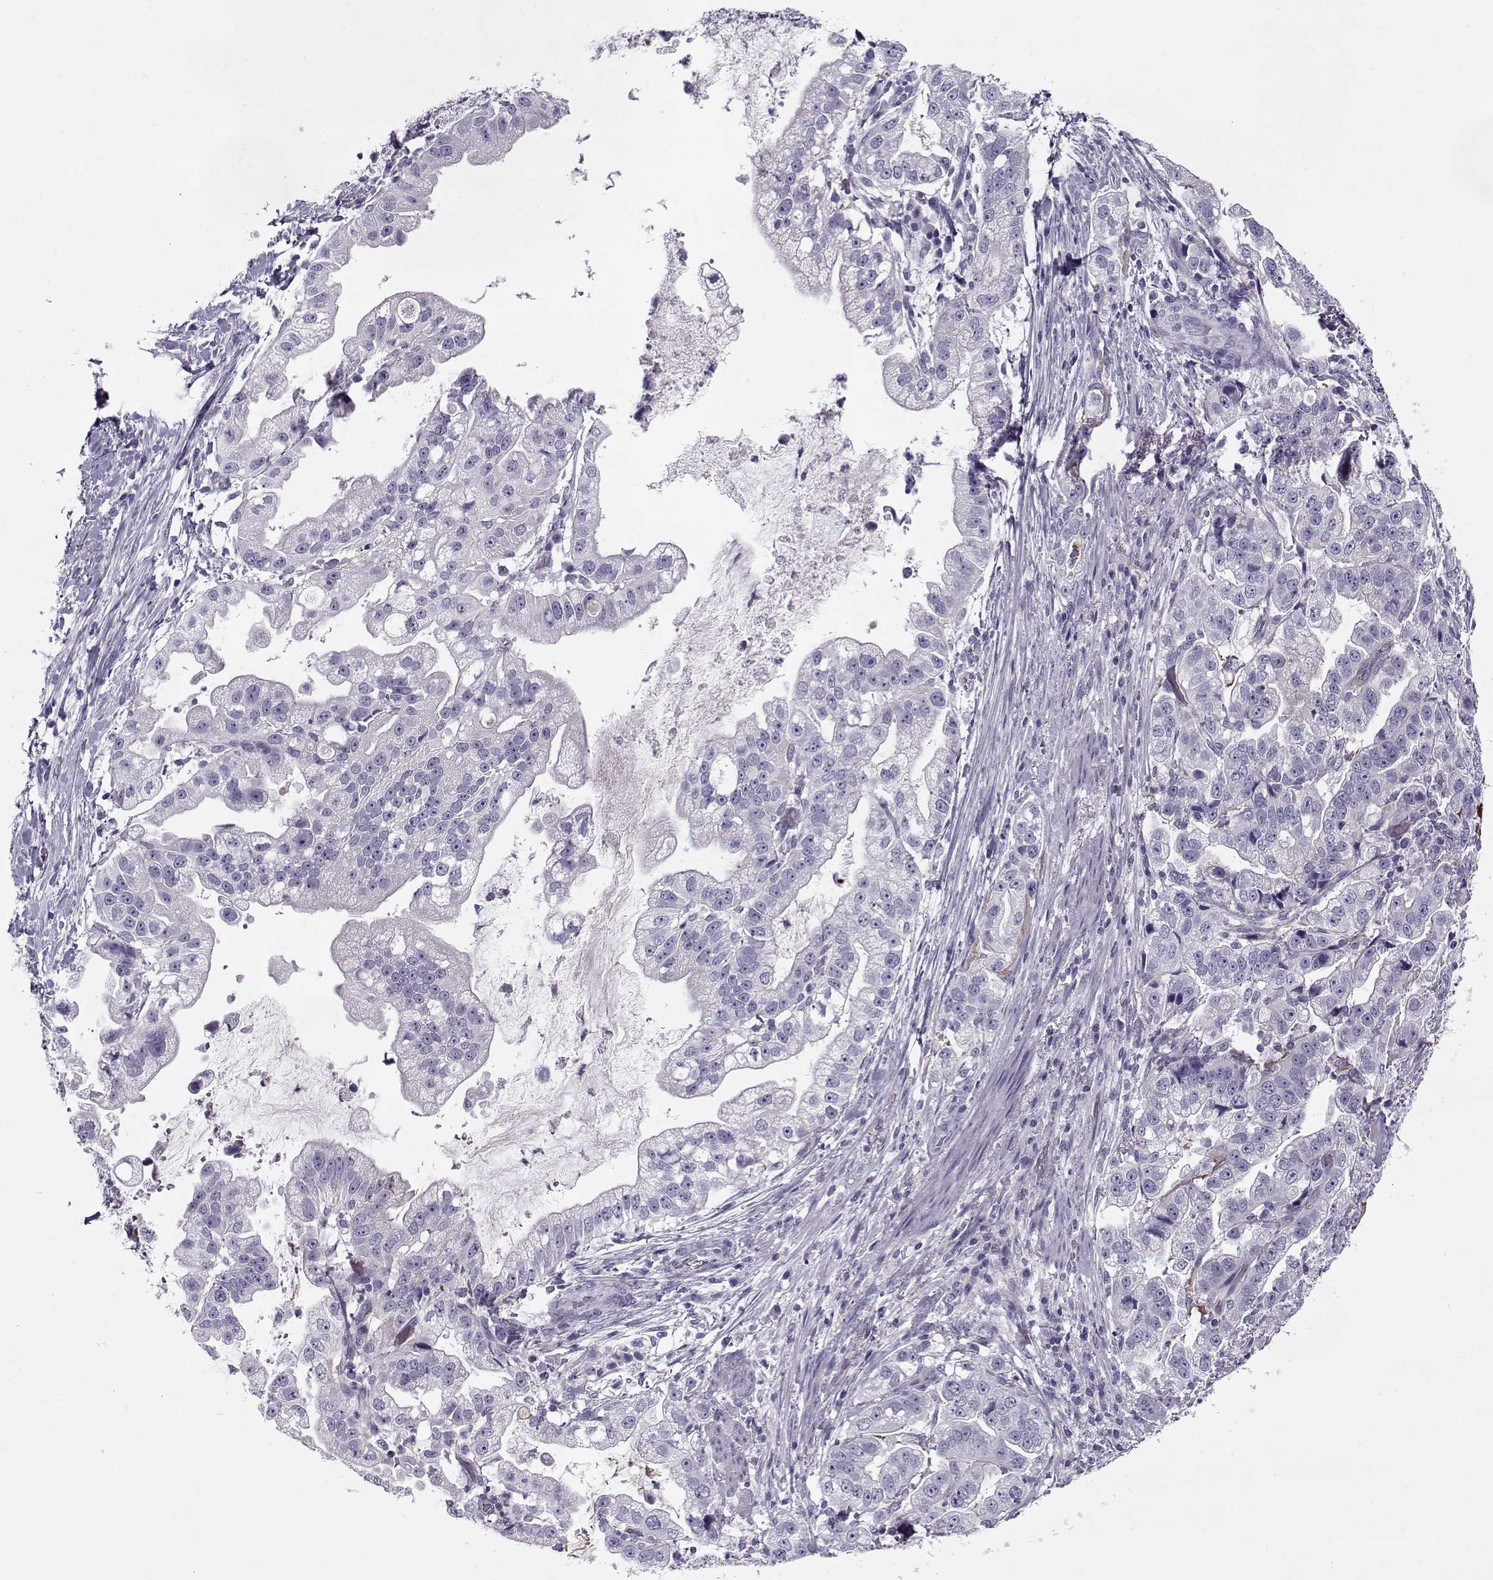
{"staining": {"intensity": "negative", "quantity": "none", "location": "none"}, "tissue": "stomach cancer", "cell_type": "Tumor cells", "image_type": "cancer", "snomed": [{"axis": "morphology", "description": "Adenocarcinoma, NOS"}, {"axis": "topography", "description": "Stomach"}], "caption": "High magnification brightfield microscopy of stomach cancer stained with DAB (3,3'-diaminobenzidine) (brown) and counterstained with hematoxylin (blue): tumor cells show no significant positivity.", "gene": "PP2D1", "patient": {"sex": "male", "age": 59}}